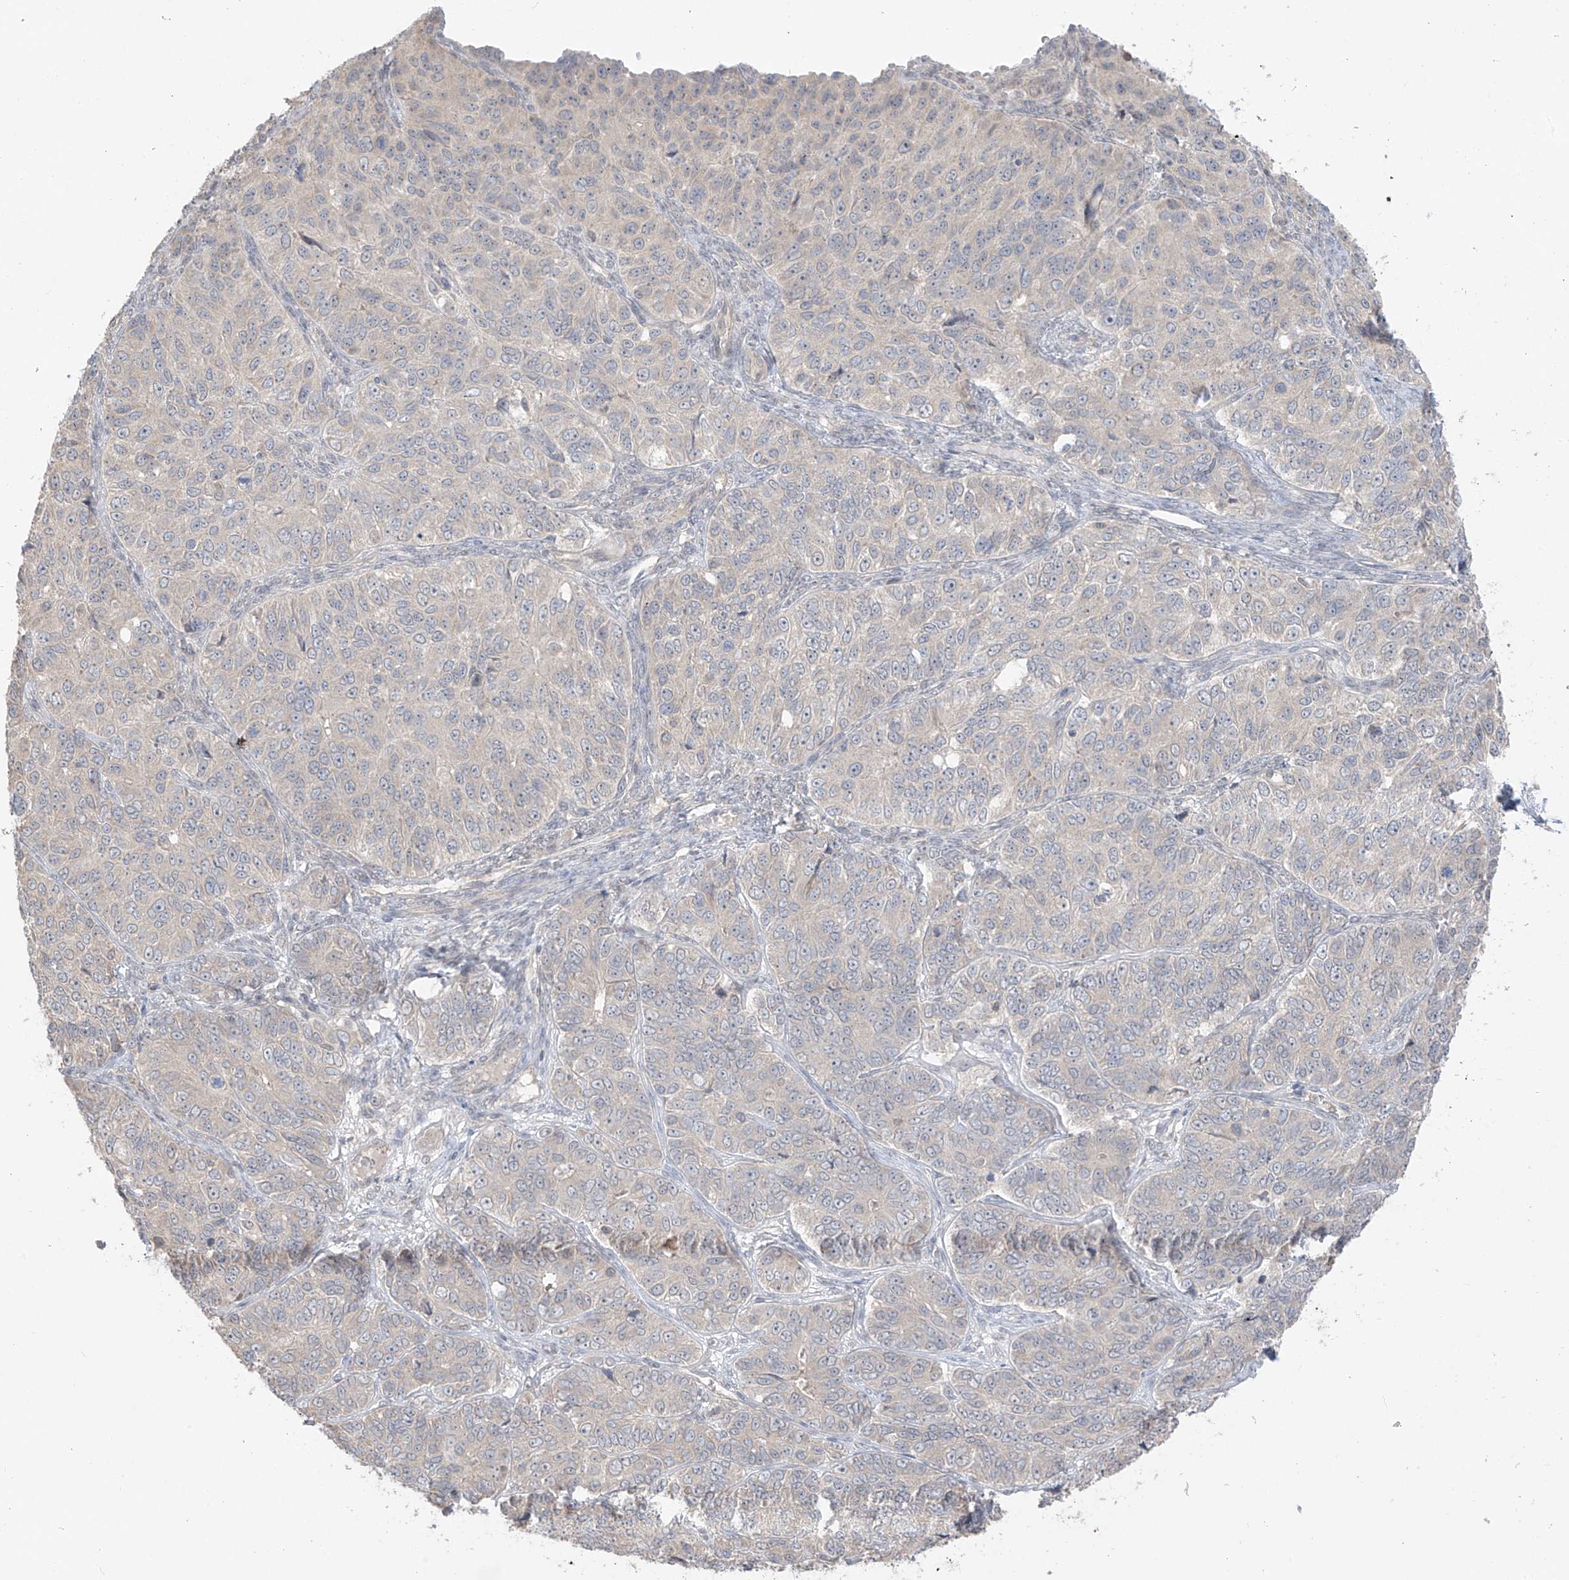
{"staining": {"intensity": "negative", "quantity": "none", "location": "none"}, "tissue": "ovarian cancer", "cell_type": "Tumor cells", "image_type": "cancer", "snomed": [{"axis": "morphology", "description": "Carcinoma, endometroid"}, {"axis": "topography", "description": "Ovary"}], "caption": "Immunohistochemistry (IHC) of human endometroid carcinoma (ovarian) demonstrates no staining in tumor cells.", "gene": "ANGEL2", "patient": {"sex": "female", "age": 51}}